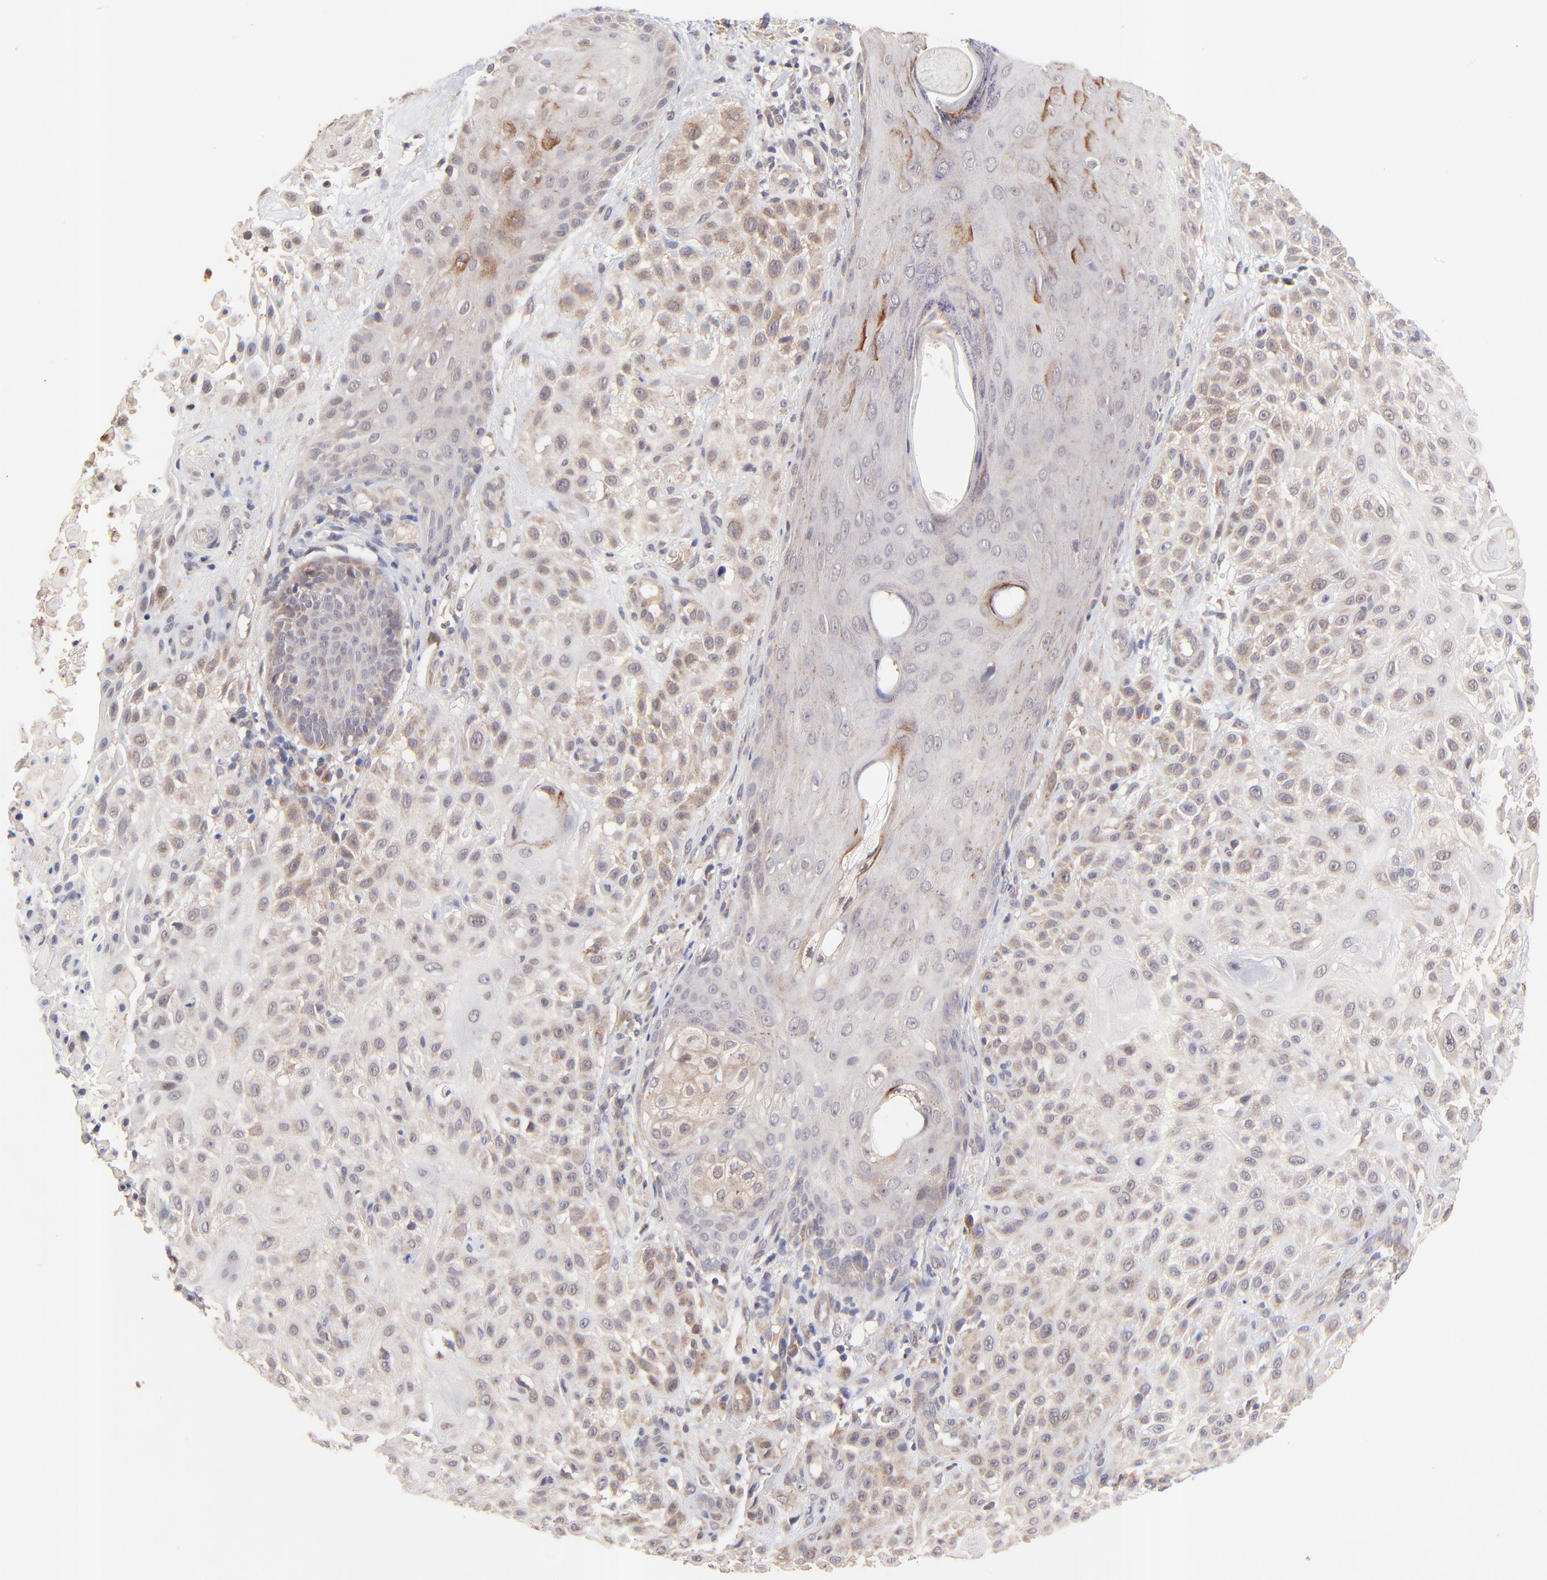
{"staining": {"intensity": "moderate", "quantity": "25%-75%", "location": "cytoplasmic/membranous"}, "tissue": "skin cancer", "cell_type": "Tumor cells", "image_type": "cancer", "snomed": [{"axis": "morphology", "description": "Squamous cell carcinoma, NOS"}, {"axis": "topography", "description": "Skin"}], "caption": "A high-resolution micrograph shows immunohistochemistry staining of squamous cell carcinoma (skin), which shows moderate cytoplasmic/membranous positivity in about 25%-75% of tumor cells.", "gene": "BAIAP2L2", "patient": {"sex": "female", "age": 42}}